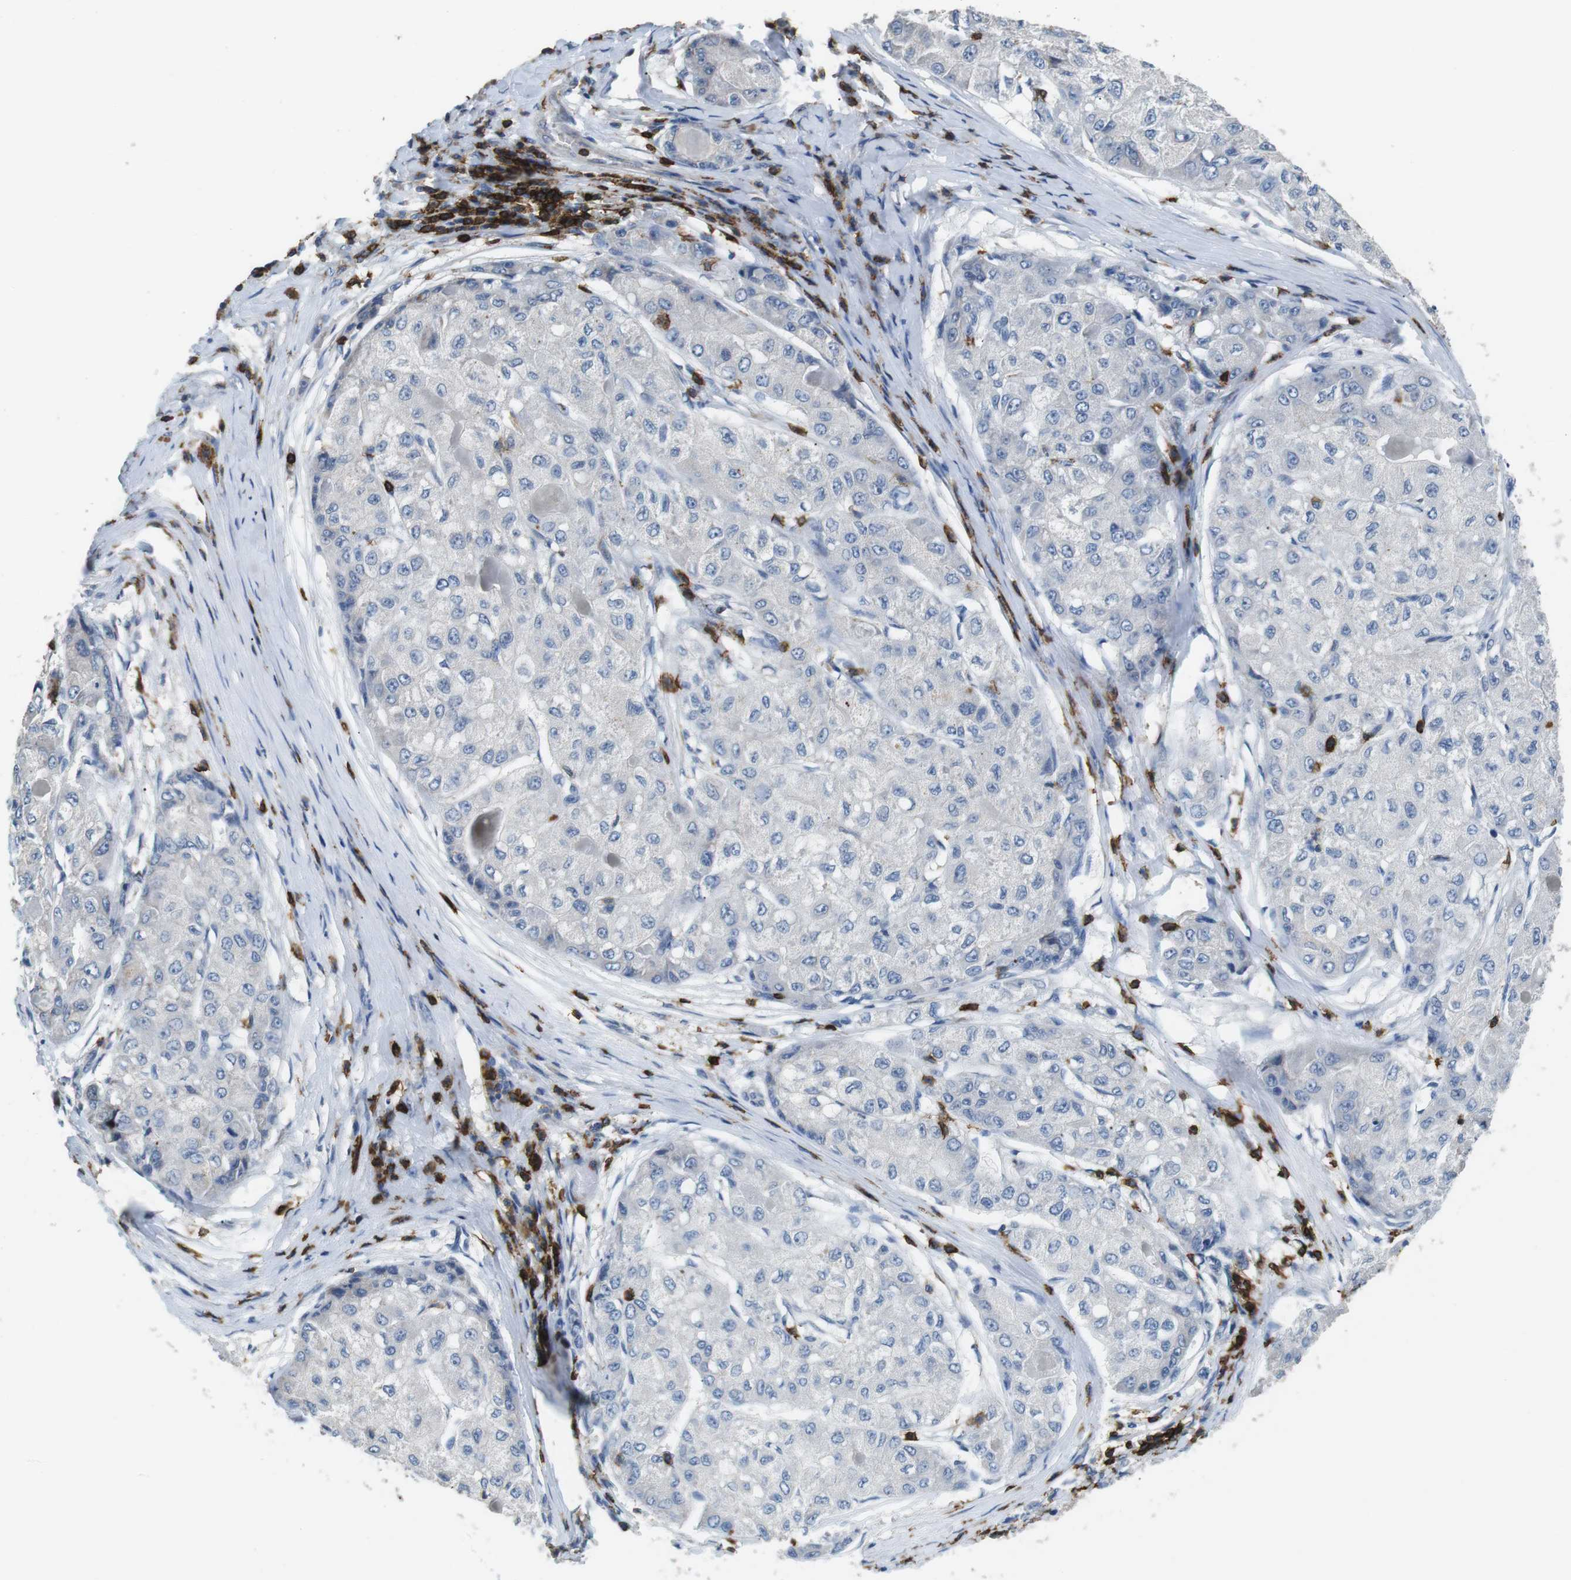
{"staining": {"intensity": "negative", "quantity": "none", "location": "none"}, "tissue": "liver cancer", "cell_type": "Tumor cells", "image_type": "cancer", "snomed": [{"axis": "morphology", "description": "Carcinoma, Hepatocellular, NOS"}, {"axis": "topography", "description": "Liver"}], "caption": "This micrograph is of liver cancer (hepatocellular carcinoma) stained with immunohistochemistry (IHC) to label a protein in brown with the nuclei are counter-stained blue. There is no positivity in tumor cells.", "gene": "CD6", "patient": {"sex": "male", "age": 80}}